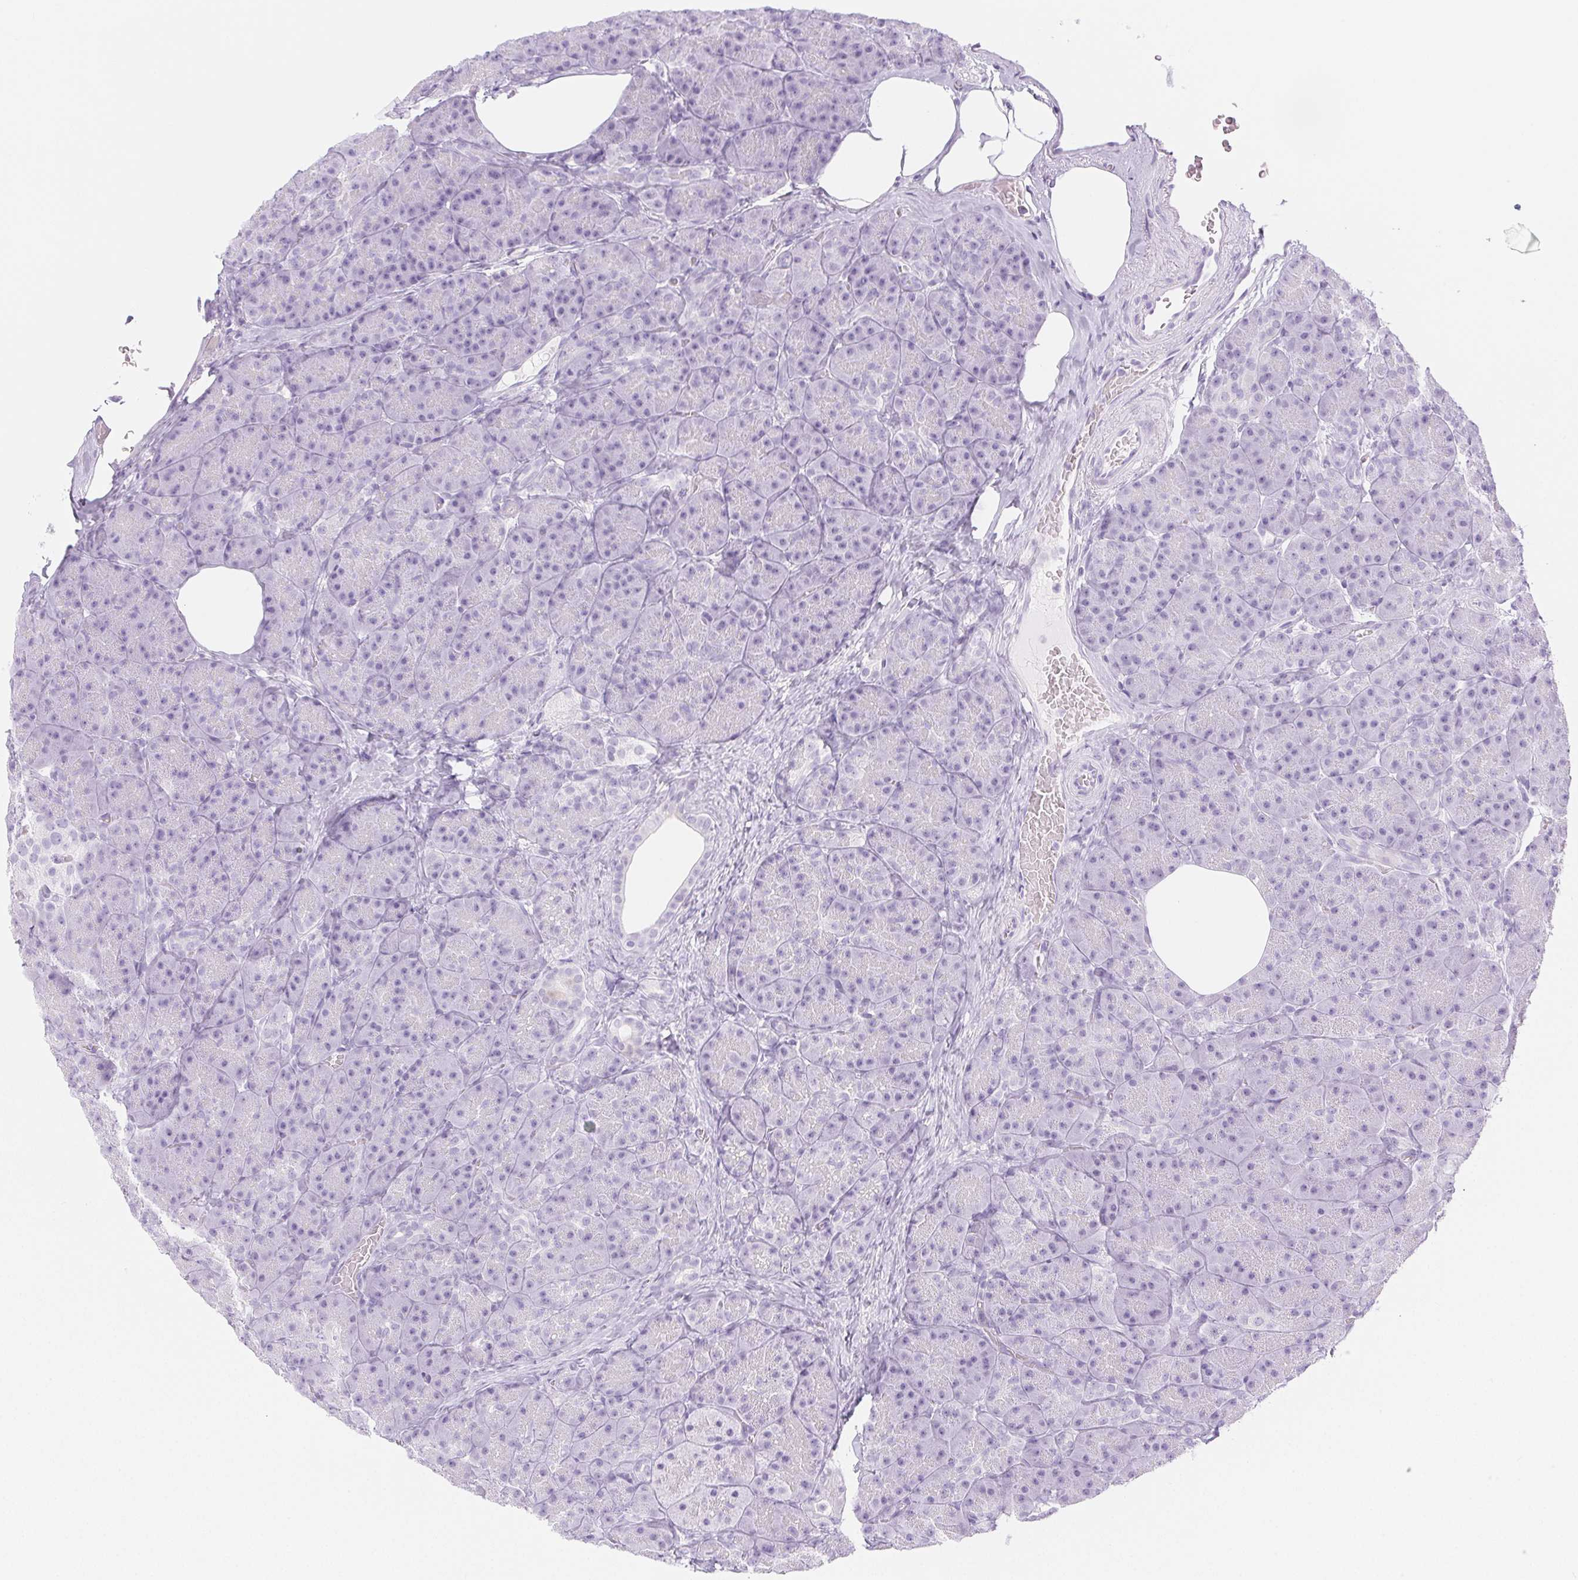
{"staining": {"intensity": "negative", "quantity": "none", "location": "none"}, "tissue": "pancreas", "cell_type": "Exocrine glandular cells", "image_type": "normal", "snomed": [{"axis": "morphology", "description": "Normal tissue, NOS"}, {"axis": "topography", "description": "Pancreas"}], "caption": "Immunohistochemistry of normal human pancreas displays no staining in exocrine glandular cells. The staining was performed using DAB to visualize the protein expression in brown, while the nuclei were stained in blue with hematoxylin (Magnification: 20x).", "gene": "SPRR3", "patient": {"sex": "male", "age": 57}}